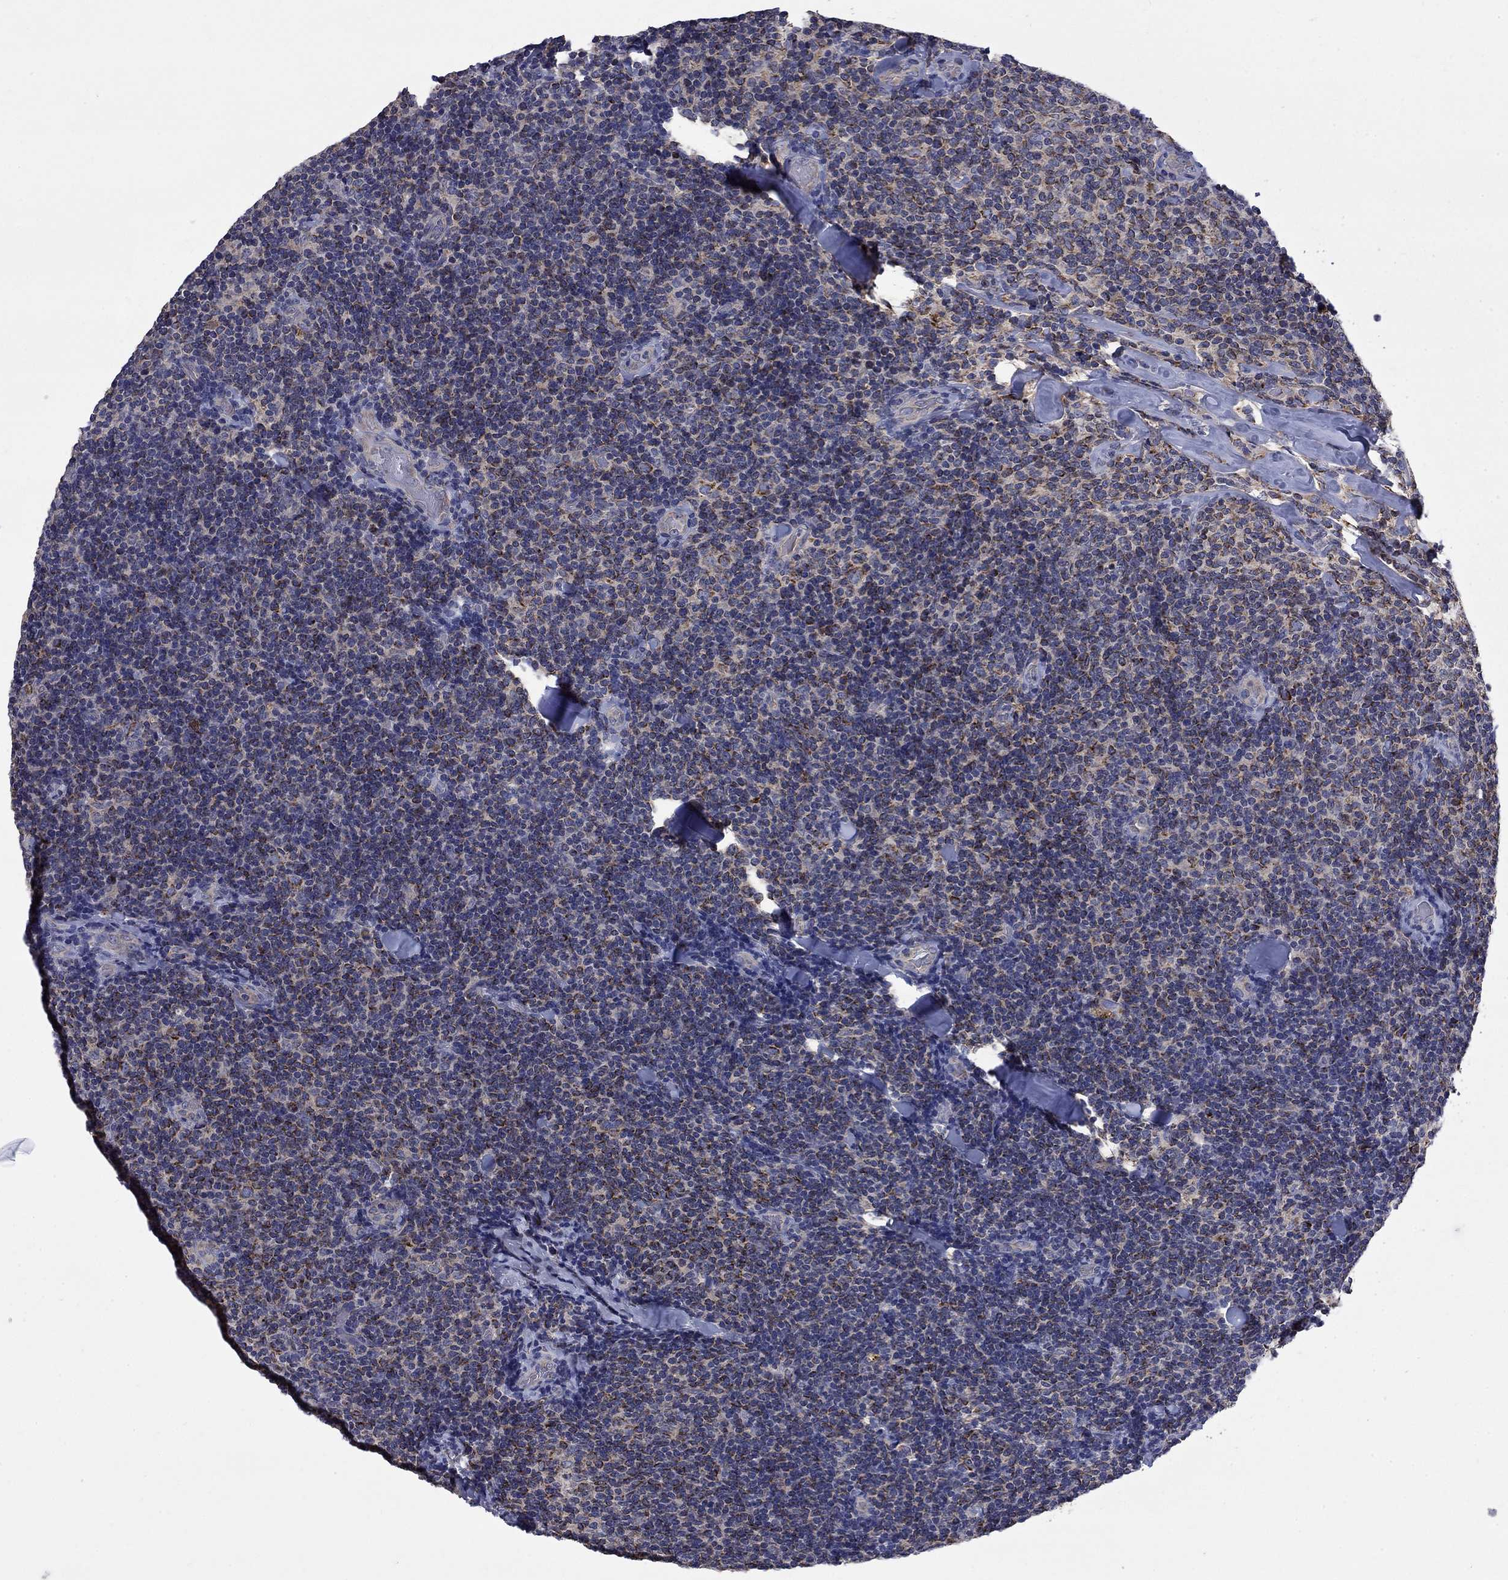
{"staining": {"intensity": "strong", "quantity": "<25%", "location": "cytoplasmic/membranous"}, "tissue": "lymphoma", "cell_type": "Tumor cells", "image_type": "cancer", "snomed": [{"axis": "morphology", "description": "Malignant lymphoma, non-Hodgkin's type, Low grade"}, {"axis": "topography", "description": "Lymph node"}], "caption": "IHC micrograph of lymphoma stained for a protein (brown), which shows medium levels of strong cytoplasmic/membranous positivity in about <25% of tumor cells.", "gene": "HSPA12A", "patient": {"sex": "female", "age": 56}}